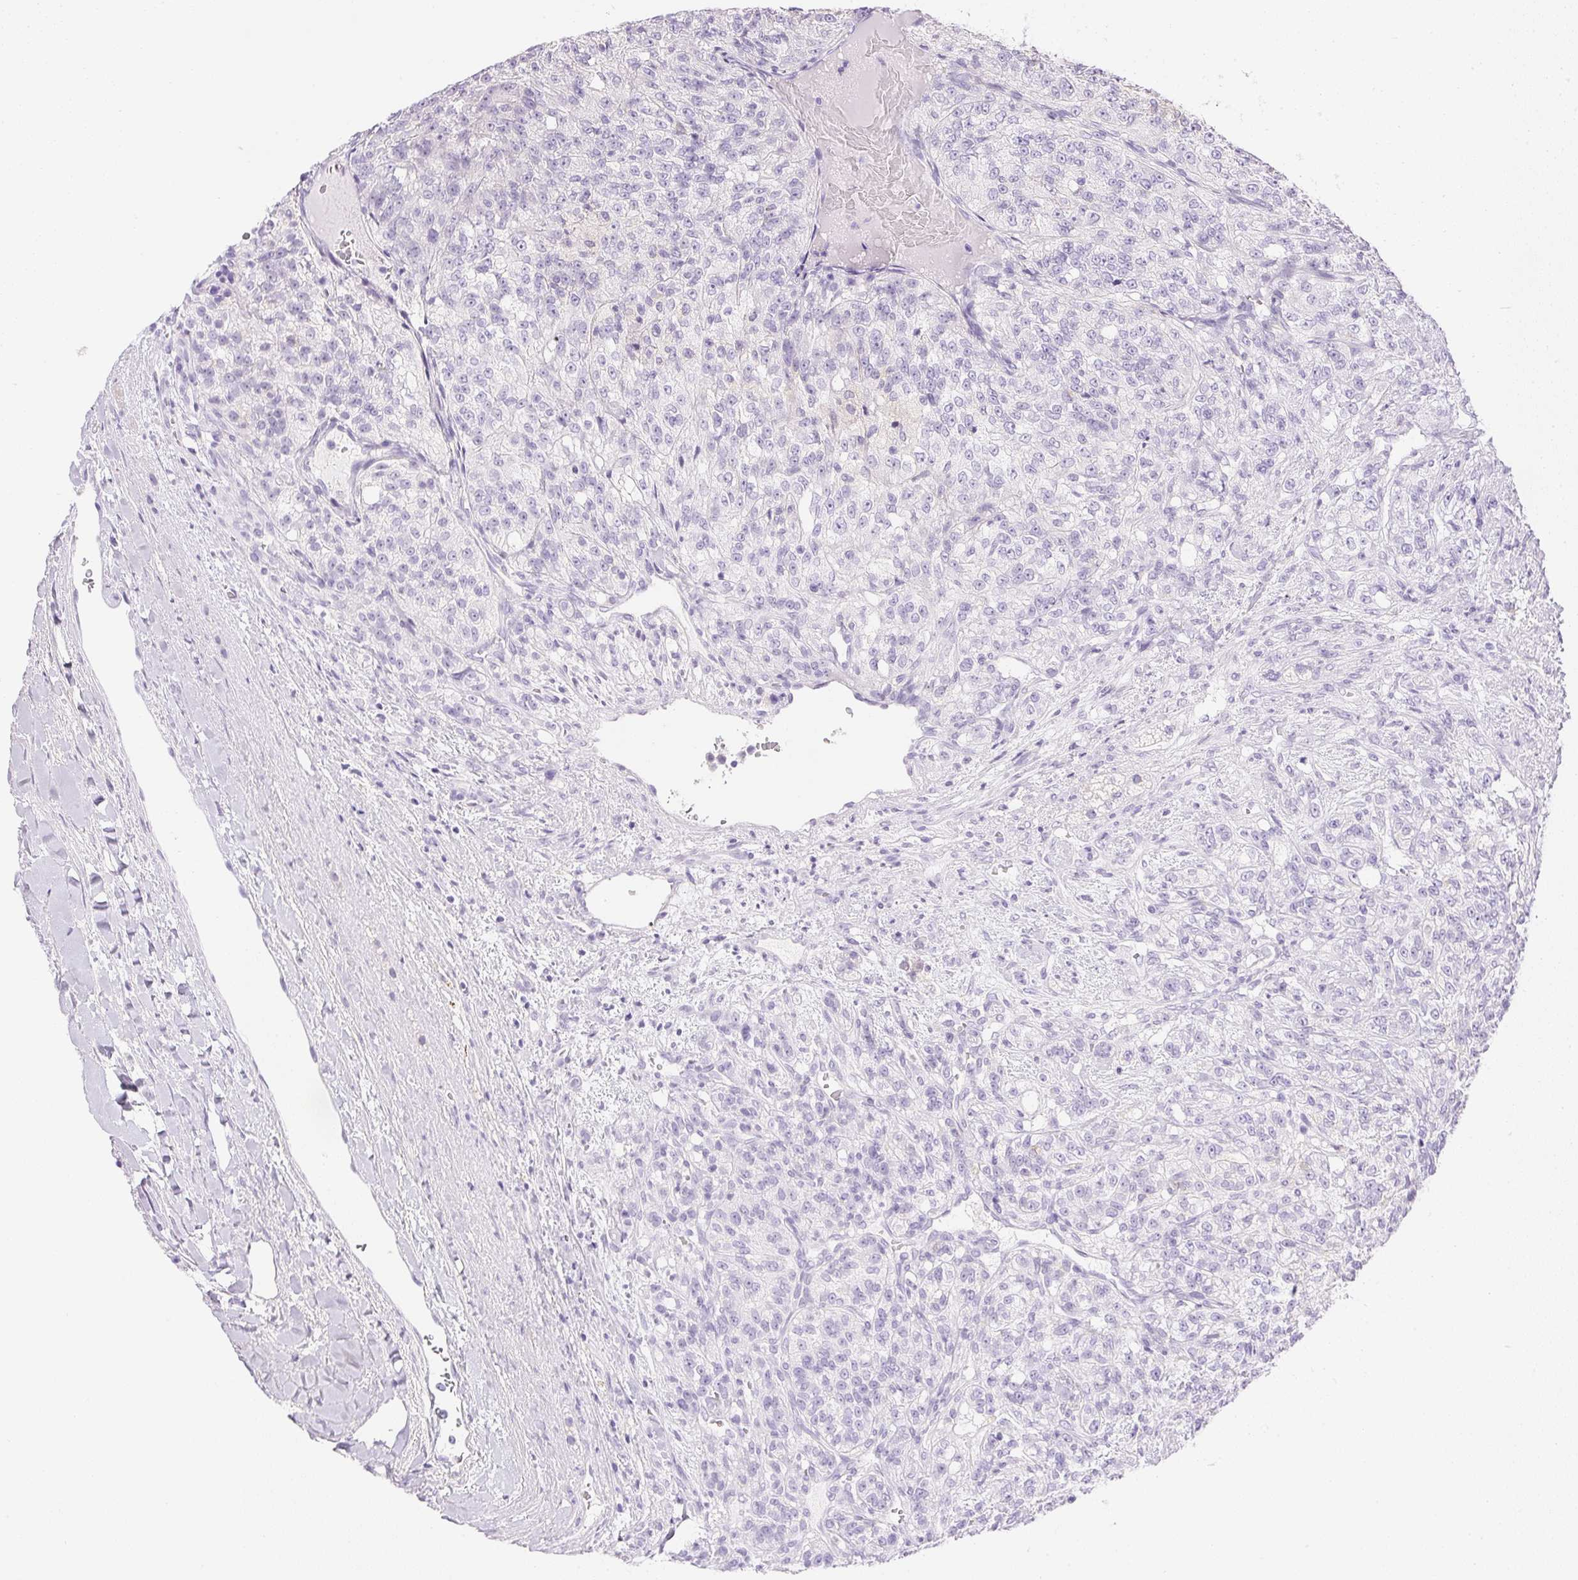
{"staining": {"intensity": "negative", "quantity": "none", "location": "none"}, "tissue": "renal cancer", "cell_type": "Tumor cells", "image_type": "cancer", "snomed": [{"axis": "morphology", "description": "Adenocarcinoma, NOS"}, {"axis": "topography", "description": "Kidney"}], "caption": "This is a image of immunohistochemistry staining of renal cancer (adenocarcinoma), which shows no positivity in tumor cells.", "gene": "ATP6V1G3", "patient": {"sex": "female", "age": 63}}